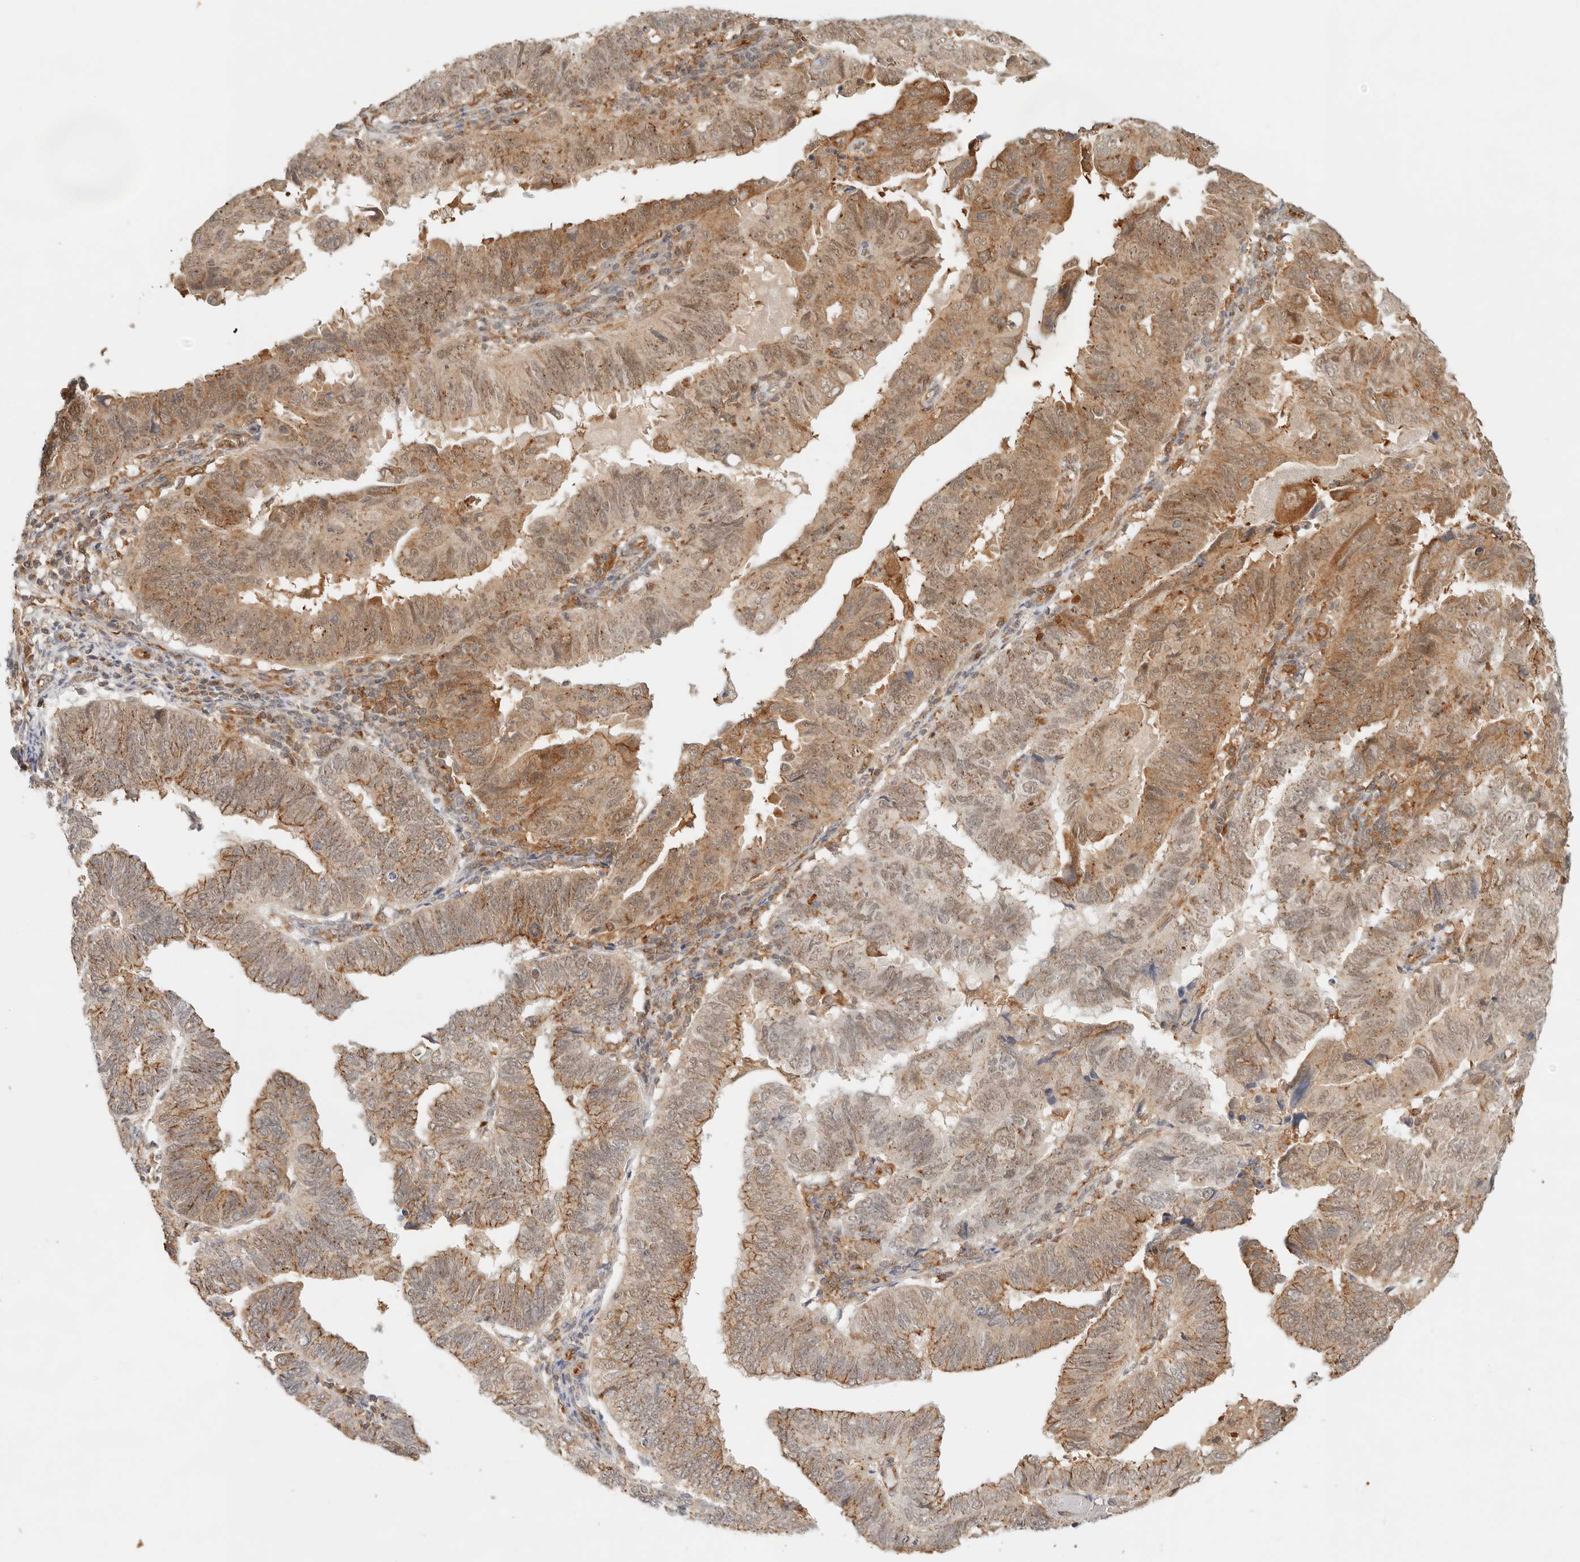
{"staining": {"intensity": "moderate", "quantity": ">75%", "location": "cytoplasmic/membranous,nuclear"}, "tissue": "endometrial cancer", "cell_type": "Tumor cells", "image_type": "cancer", "snomed": [{"axis": "morphology", "description": "Adenocarcinoma, NOS"}, {"axis": "topography", "description": "Uterus"}], "caption": "Endometrial cancer stained for a protein (brown) shows moderate cytoplasmic/membranous and nuclear positive expression in about >75% of tumor cells.", "gene": "HEXD", "patient": {"sex": "female", "age": 77}}